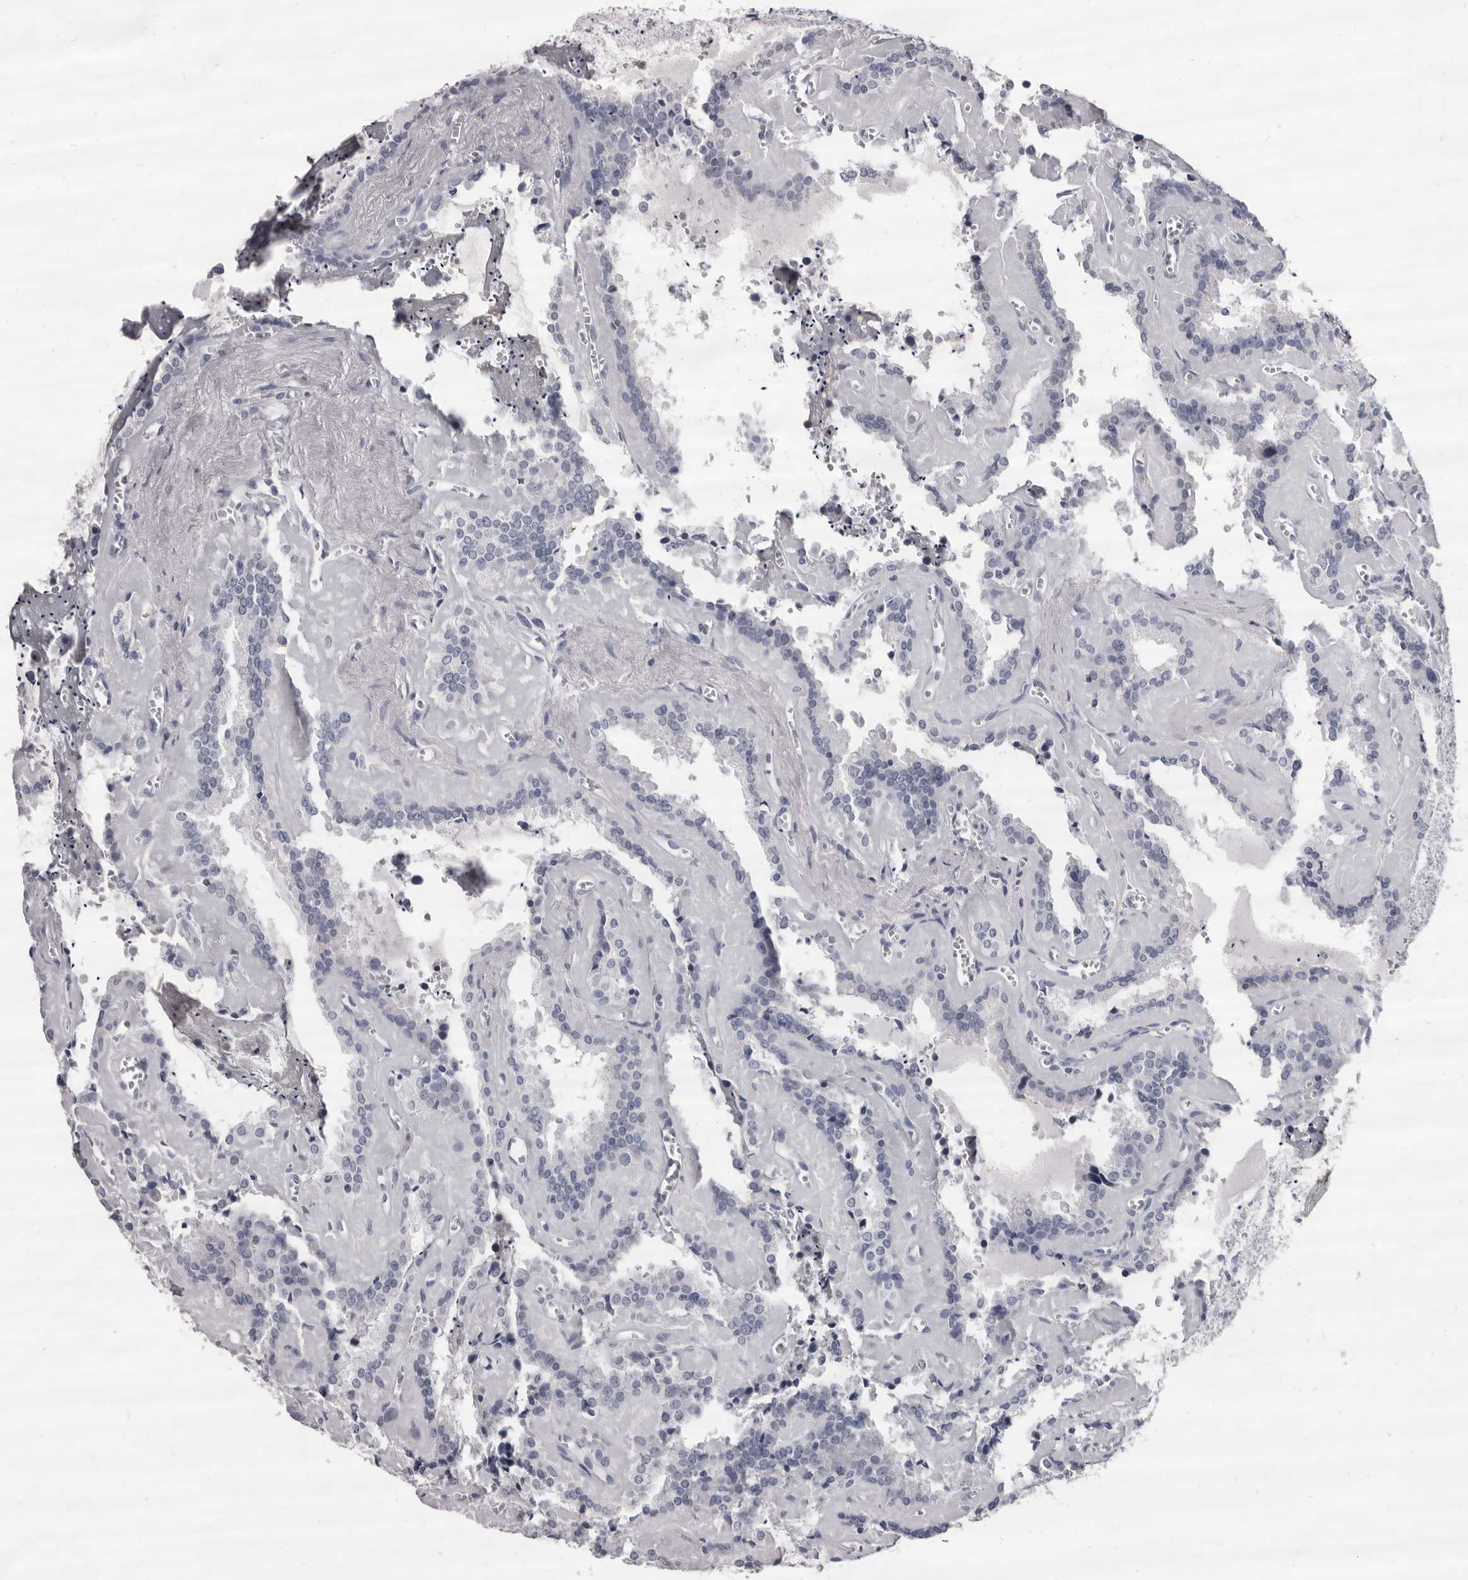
{"staining": {"intensity": "negative", "quantity": "none", "location": "none"}, "tissue": "seminal vesicle", "cell_type": "Glandular cells", "image_type": "normal", "snomed": [{"axis": "morphology", "description": "Normal tissue, NOS"}, {"axis": "topography", "description": "Prostate"}, {"axis": "topography", "description": "Seminal veicle"}], "caption": "Immunohistochemistry (IHC) photomicrograph of normal human seminal vesicle stained for a protein (brown), which demonstrates no staining in glandular cells. (DAB (3,3'-diaminobenzidine) immunohistochemistry (IHC) with hematoxylin counter stain).", "gene": "GZMH", "patient": {"sex": "male", "age": 59}}